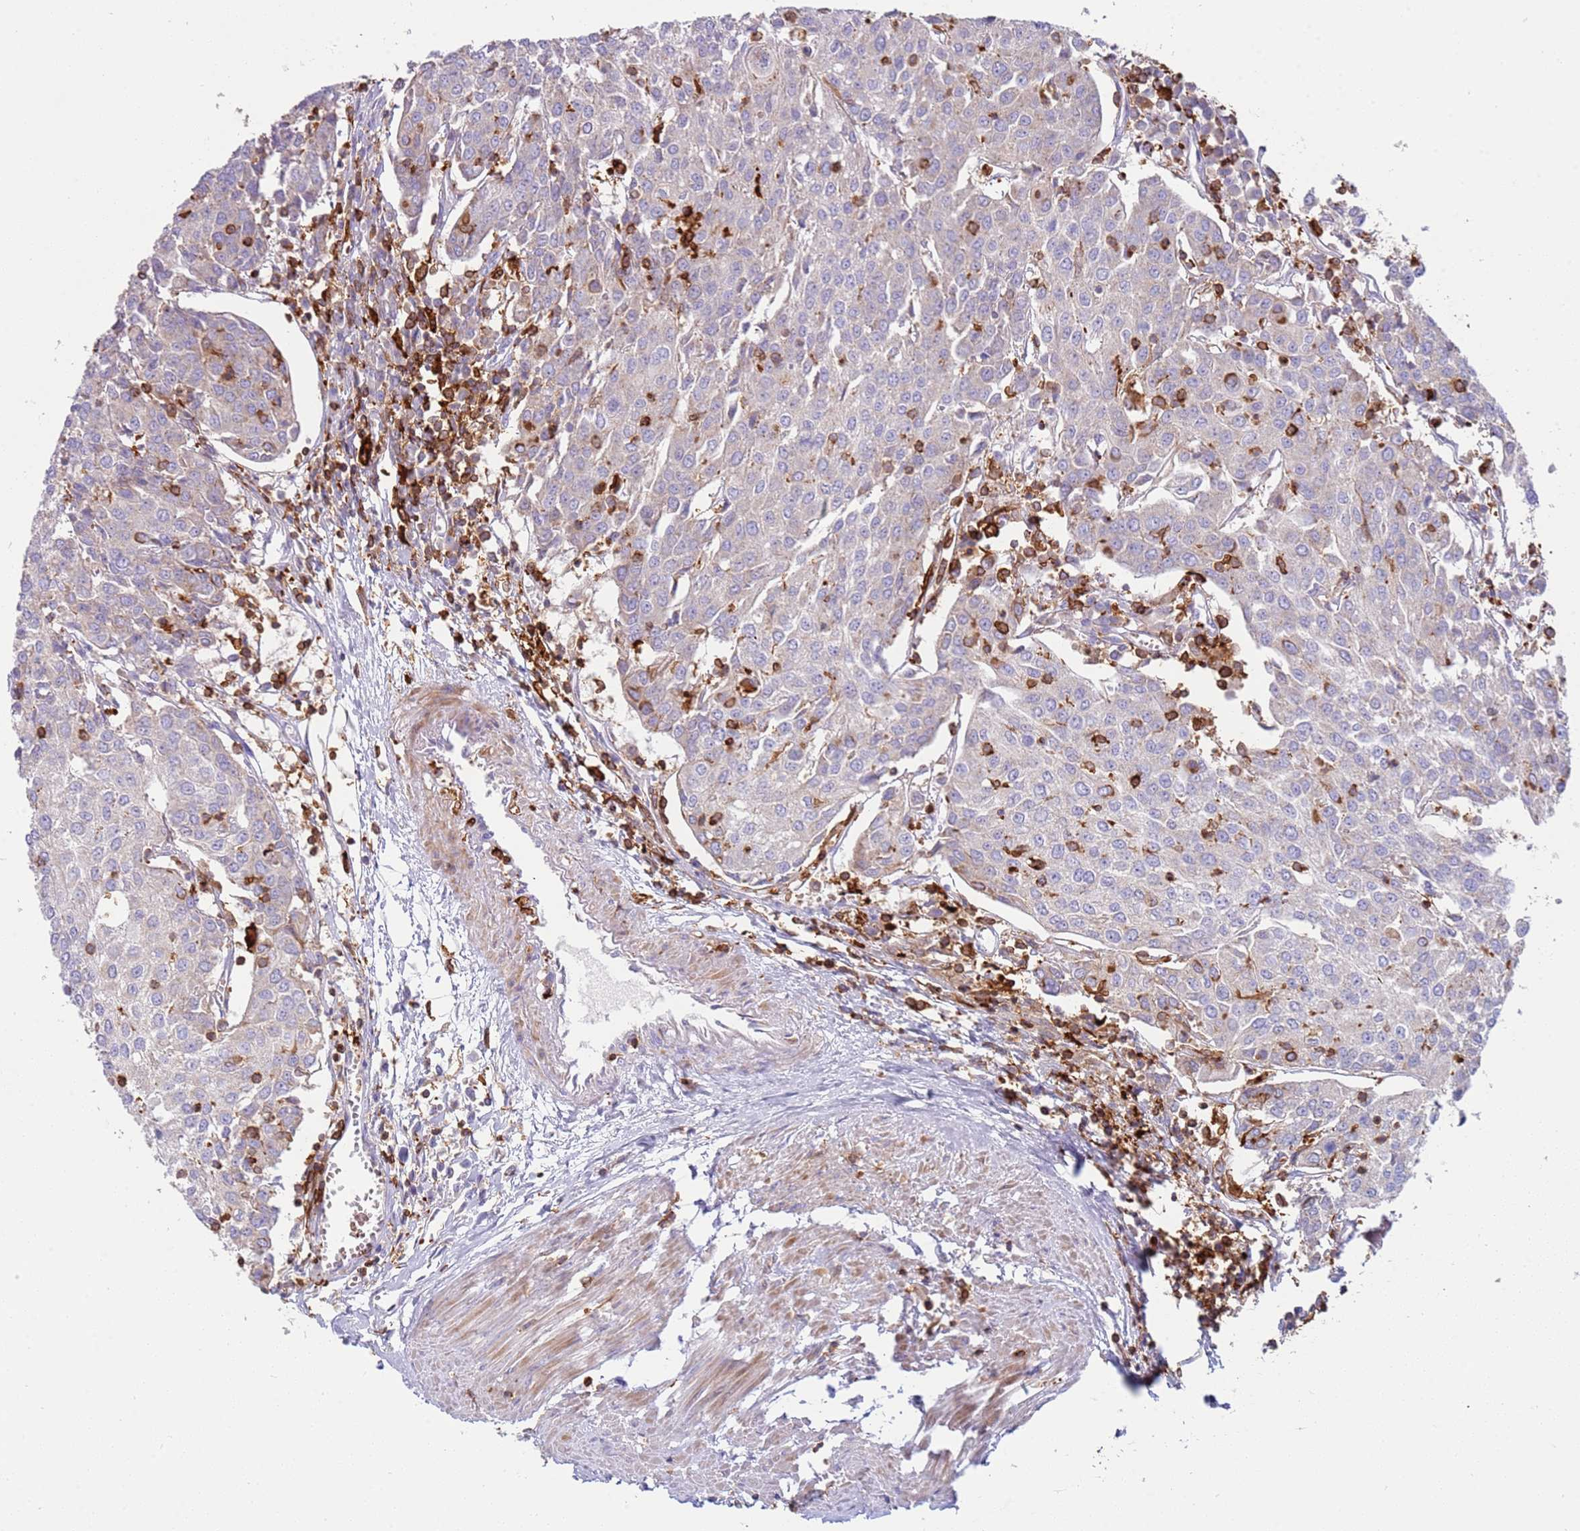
{"staining": {"intensity": "negative", "quantity": "none", "location": "none"}, "tissue": "urothelial cancer", "cell_type": "Tumor cells", "image_type": "cancer", "snomed": [{"axis": "morphology", "description": "Urothelial carcinoma, High grade"}, {"axis": "topography", "description": "Urinary bladder"}], "caption": "Histopathology image shows no protein positivity in tumor cells of high-grade urothelial carcinoma tissue. (DAB (3,3'-diaminobenzidine) IHC with hematoxylin counter stain).", "gene": "TTPAL", "patient": {"sex": "female", "age": 85}}